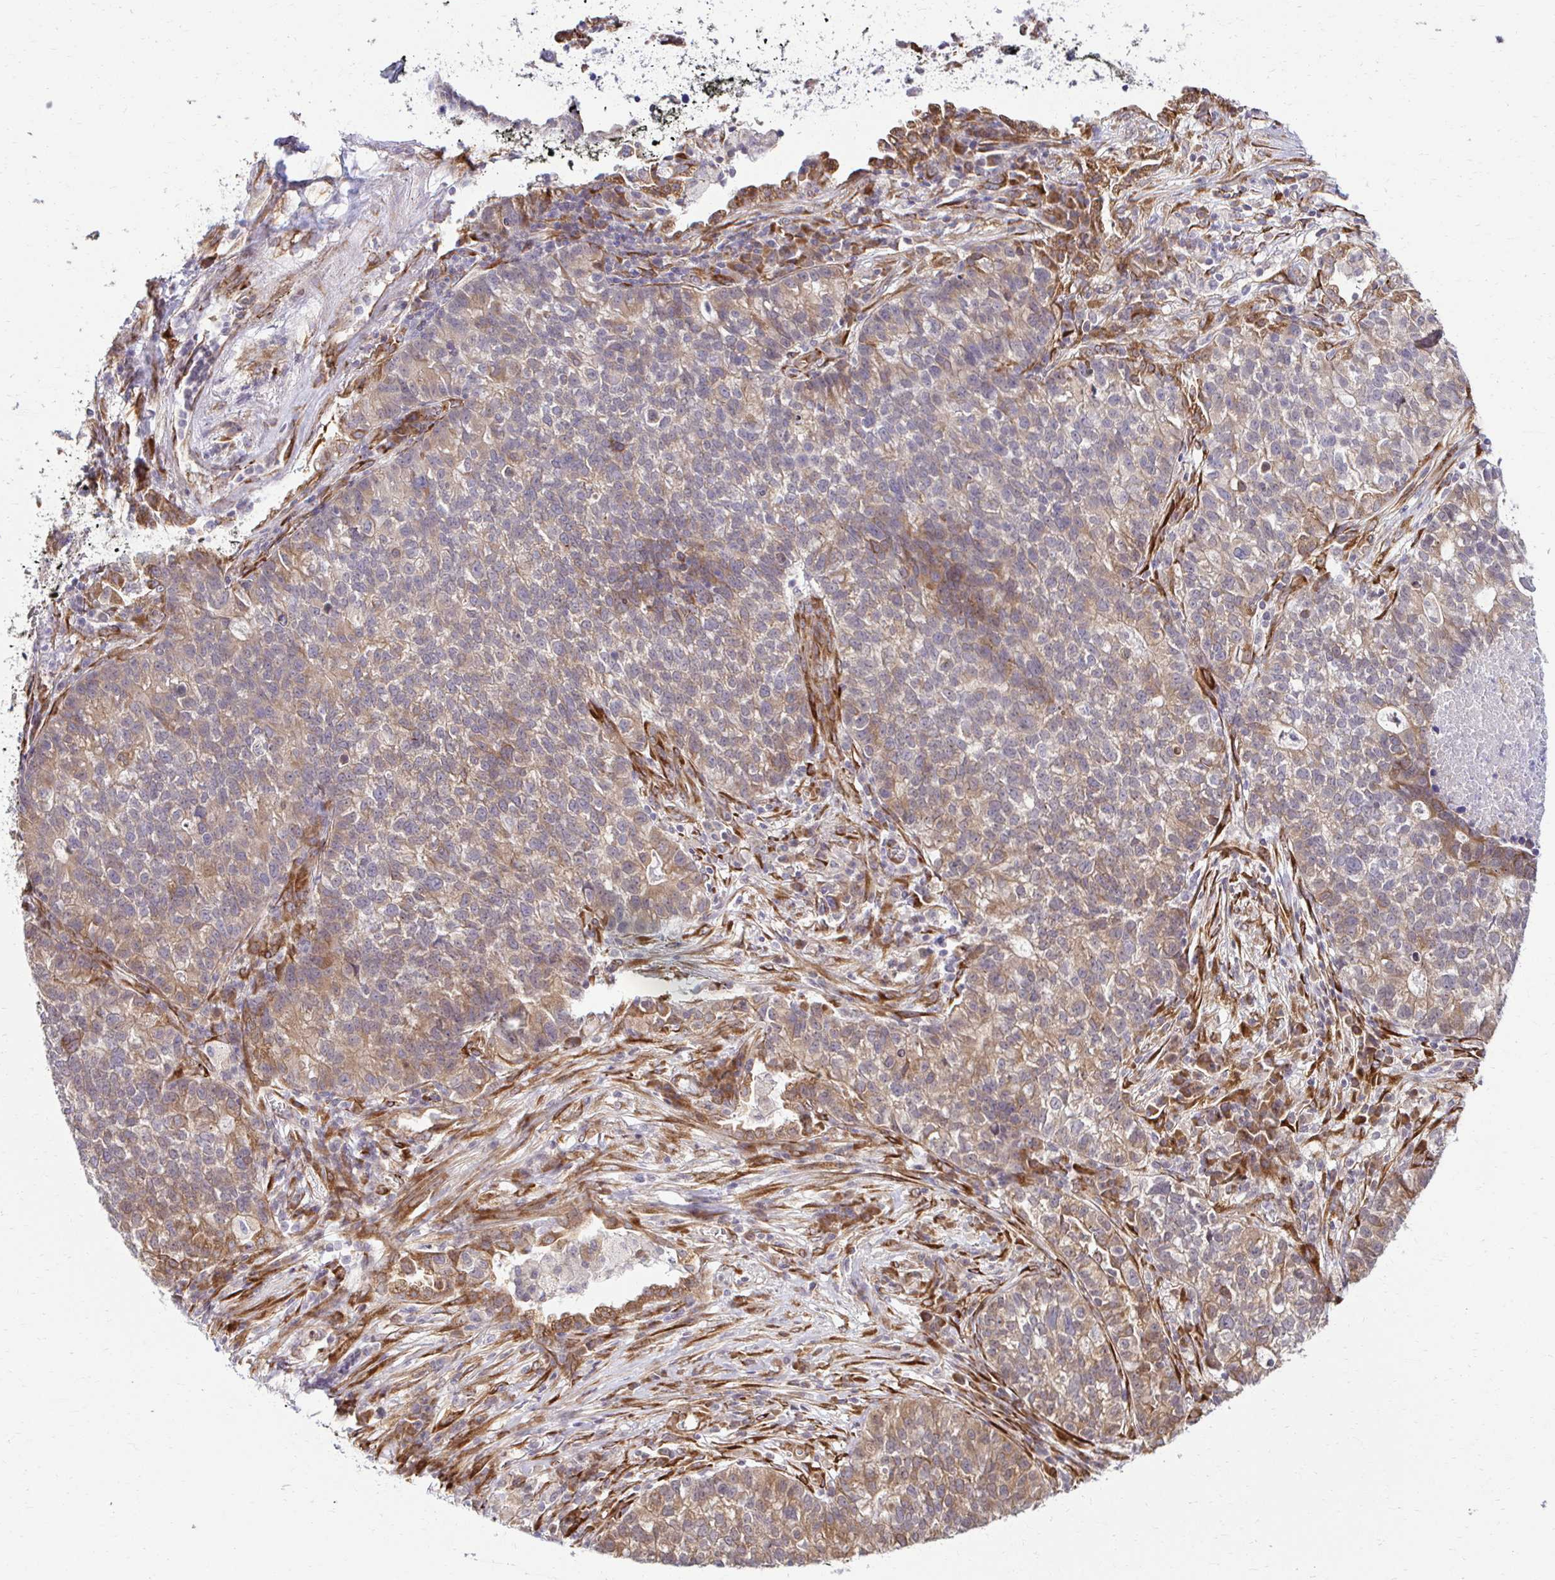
{"staining": {"intensity": "moderate", "quantity": ">75%", "location": "cytoplasmic/membranous"}, "tissue": "lung cancer", "cell_type": "Tumor cells", "image_type": "cancer", "snomed": [{"axis": "morphology", "description": "Adenocarcinoma, NOS"}, {"axis": "topography", "description": "Lung"}], "caption": "Human lung cancer stained for a protein (brown) demonstrates moderate cytoplasmic/membranous positive expression in about >75% of tumor cells.", "gene": "HPS1", "patient": {"sex": "male", "age": 57}}